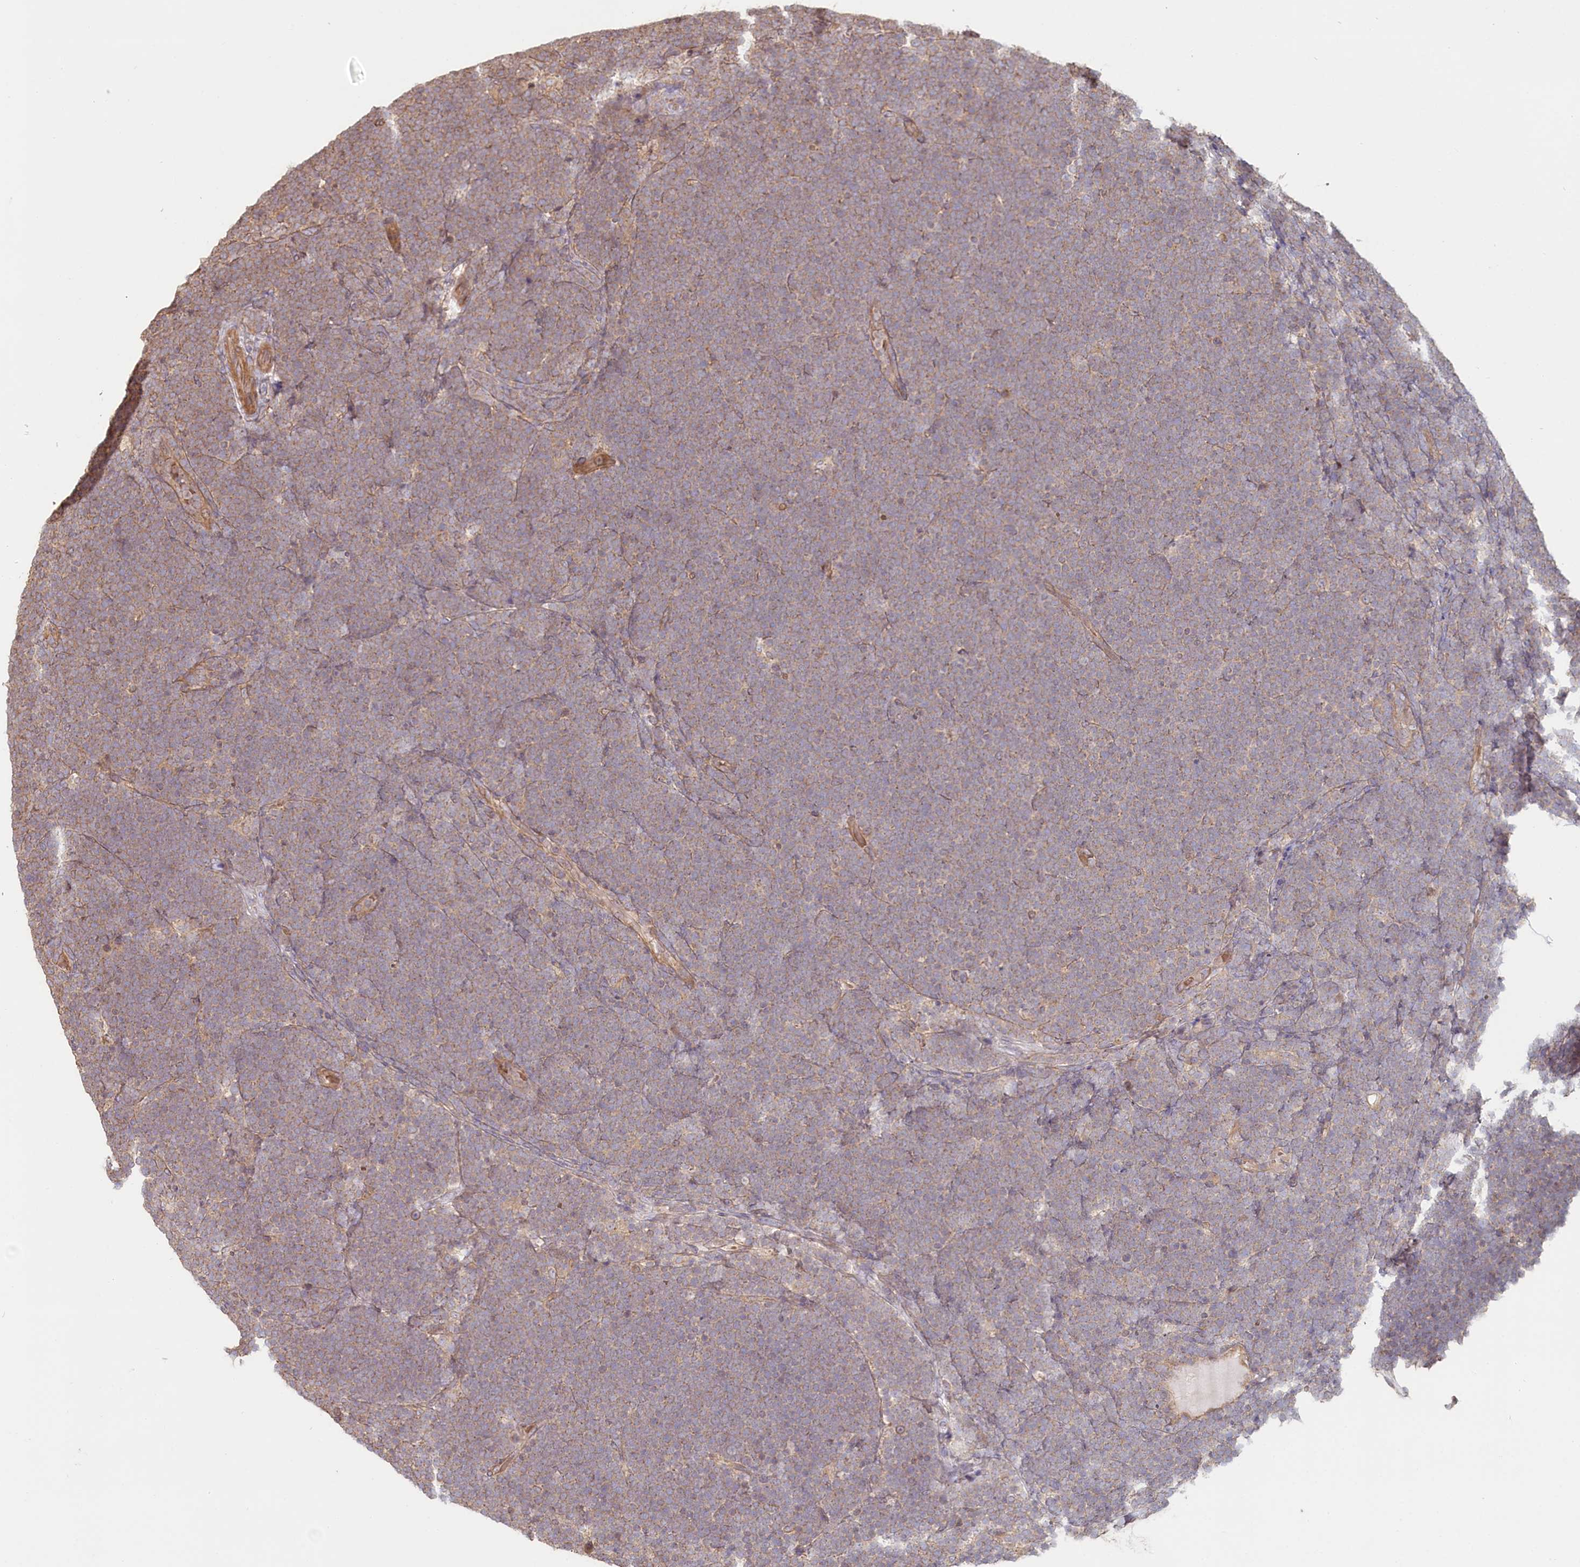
{"staining": {"intensity": "weak", "quantity": ">75%", "location": "cytoplasmic/membranous"}, "tissue": "lymphoma", "cell_type": "Tumor cells", "image_type": "cancer", "snomed": [{"axis": "morphology", "description": "Malignant lymphoma, non-Hodgkin's type, High grade"}, {"axis": "topography", "description": "Lymph node"}], "caption": "Immunohistochemistry (IHC) (DAB) staining of human malignant lymphoma, non-Hodgkin's type (high-grade) displays weak cytoplasmic/membranous protein expression in about >75% of tumor cells.", "gene": "TCHP", "patient": {"sex": "male", "age": 13}}